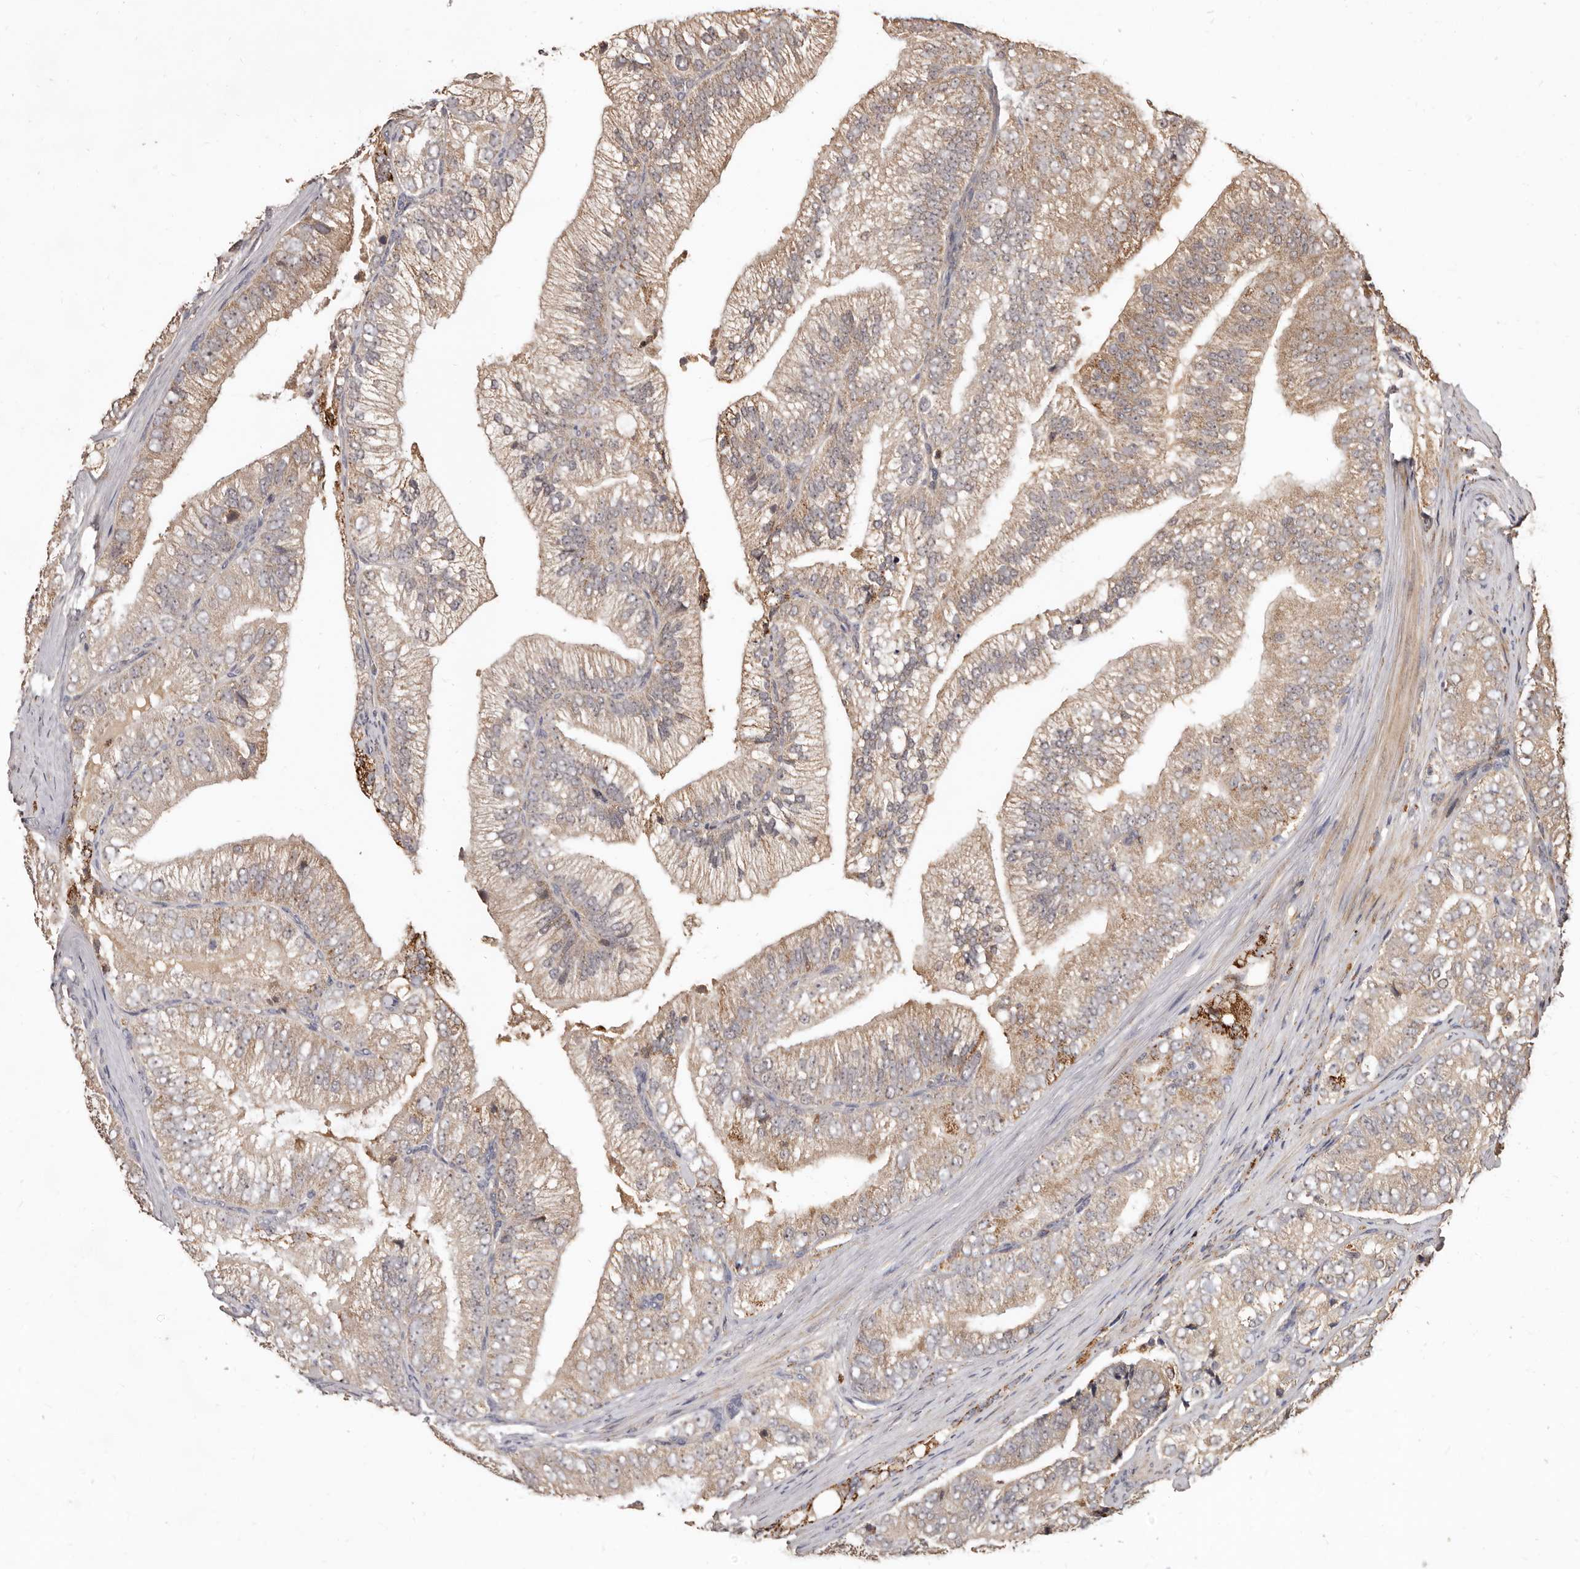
{"staining": {"intensity": "weak", "quantity": "25%-75%", "location": "cytoplasmic/membranous"}, "tissue": "prostate cancer", "cell_type": "Tumor cells", "image_type": "cancer", "snomed": [{"axis": "morphology", "description": "Adenocarcinoma, High grade"}, {"axis": "topography", "description": "Prostate"}], "caption": "Tumor cells reveal weak cytoplasmic/membranous expression in approximately 25%-75% of cells in adenocarcinoma (high-grade) (prostate).", "gene": "AKAP7", "patient": {"sex": "male", "age": 58}}